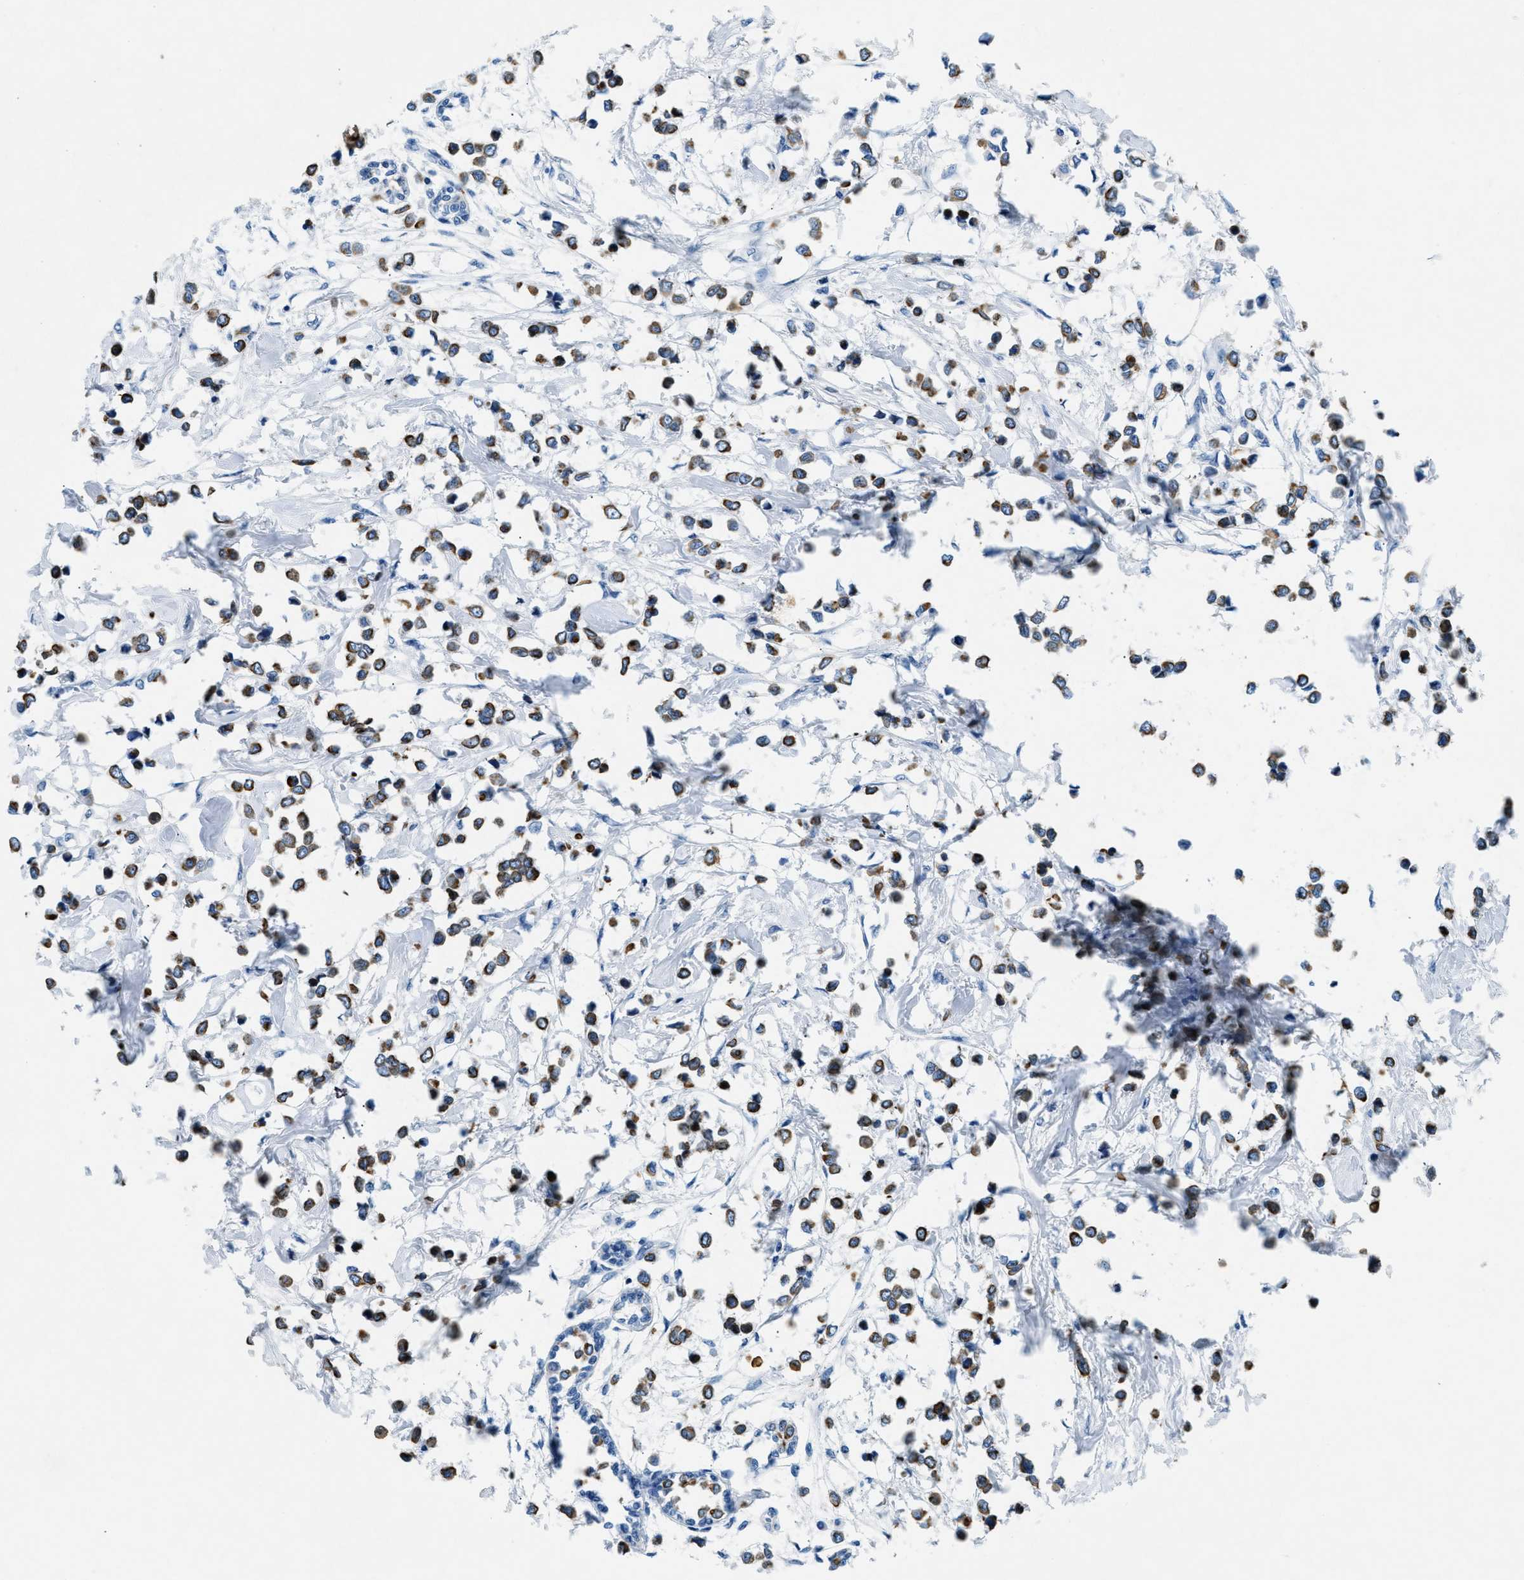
{"staining": {"intensity": "moderate", "quantity": ">75%", "location": "cytoplasmic/membranous"}, "tissue": "breast cancer", "cell_type": "Tumor cells", "image_type": "cancer", "snomed": [{"axis": "morphology", "description": "Lobular carcinoma"}, {"axis": "topography", "description": "Breast"}], "caption": "Lobular carcinoma (breast) was stained to show a protein in brown. There is medium levels of moderate cytoplasmic/membranous expression in approximately >75% of tumor cells. Nuclei are stained in blue.", "gene": "CFAP20", "patient": {"sex": "female", "age": 51}}